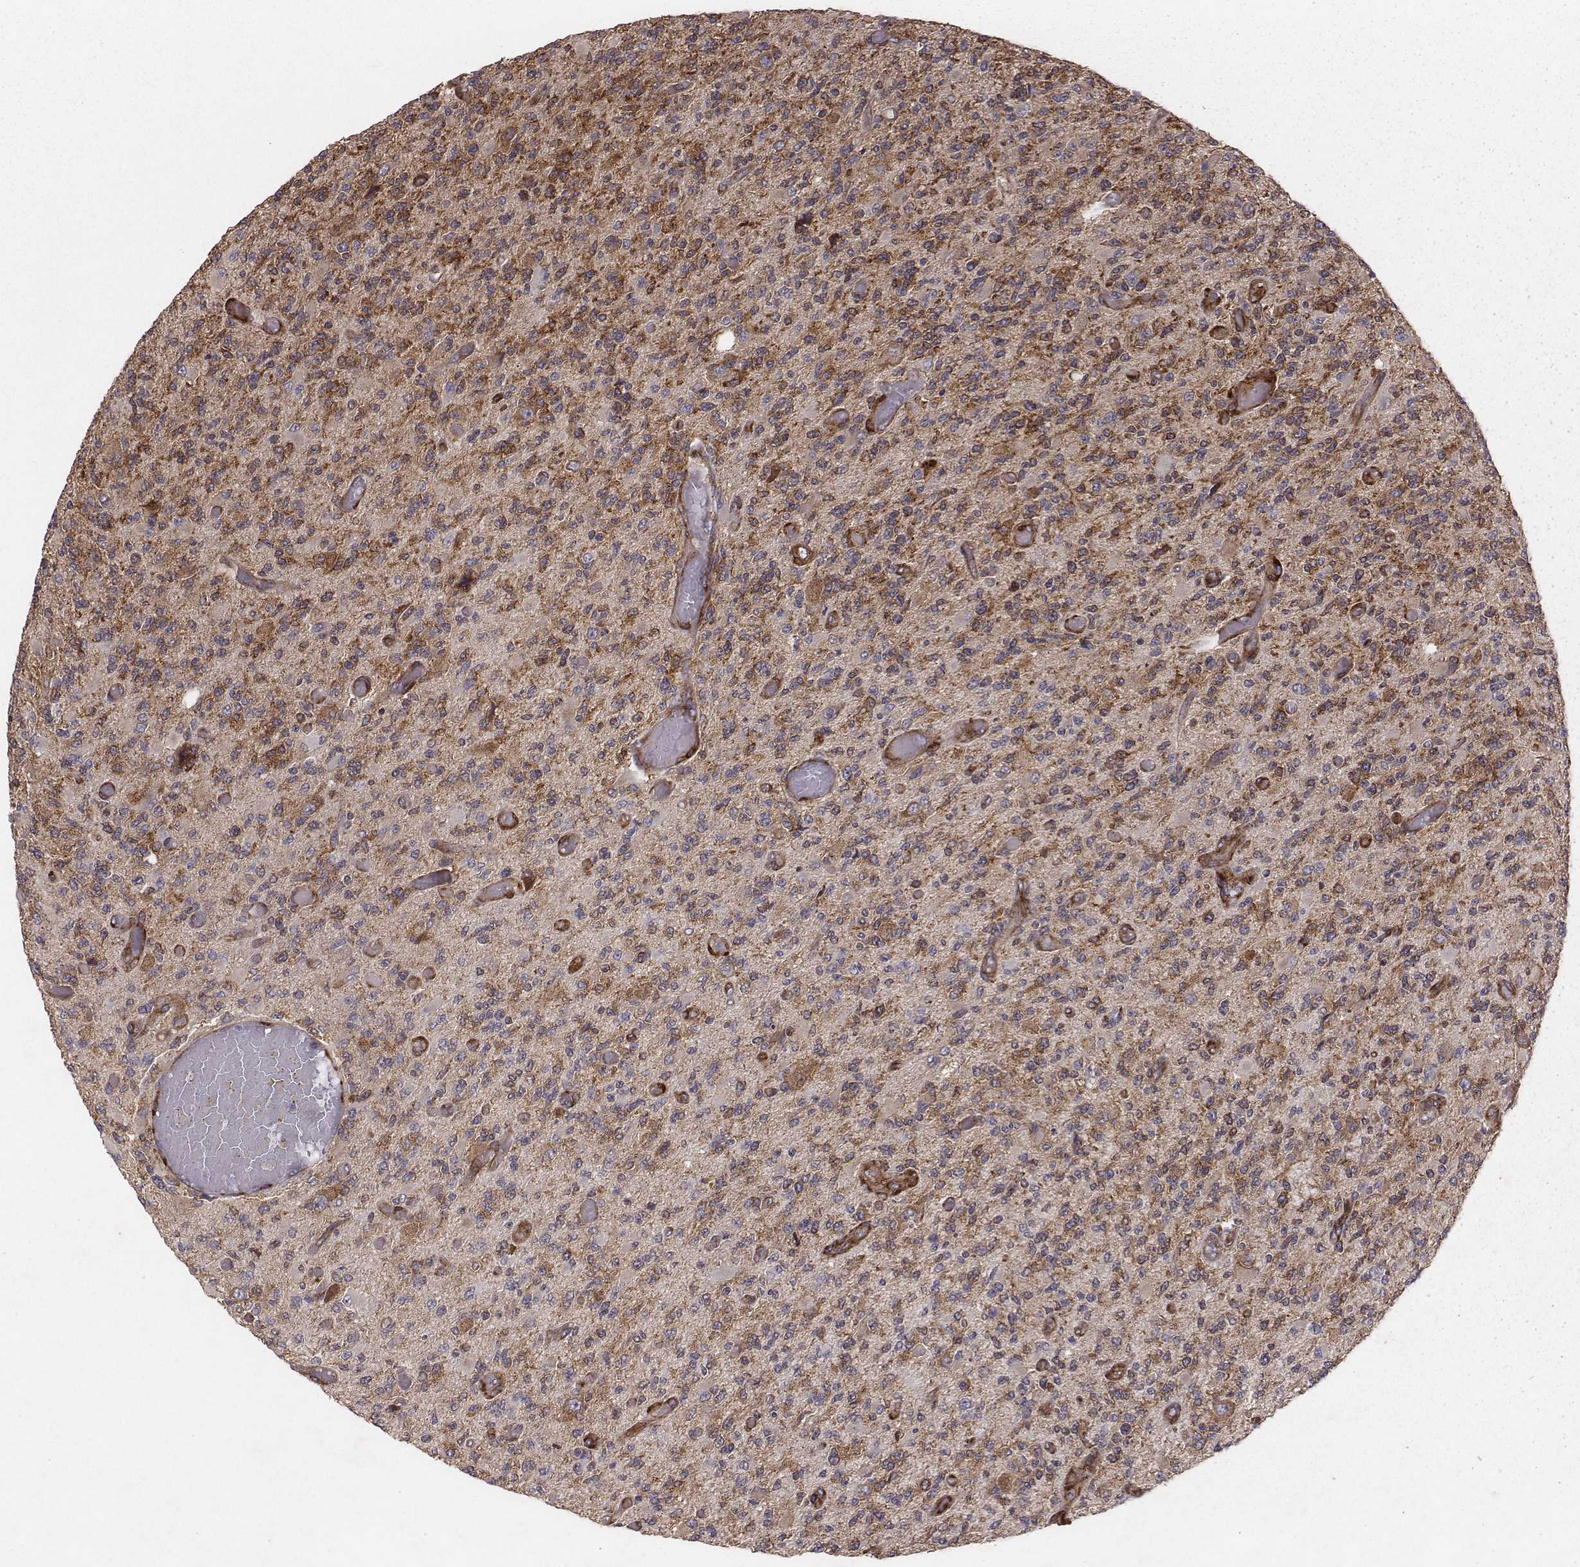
{"staining": {"intensity": "strong", "quantity": ">75%", "location": "cytoplasmic/membranous"}, "tissue": "glioma", "cell_type": "Tumor cells", "image_type": "cancer", "snomed": [{"axis": "morphology", "description": "Glioma, malignant, High grade"}, {"axis": "topography", "description": "Brain"}], "caption": "This photomicrograph demonstrates glioma stained with immunohistochemistry to label a protein in brown. The cytoplasmic/membranous of tumor cells show strong positivity for the protein. Nuclei are counter-stained blue.", "gene": "TXLNA", "patient": {"sex": "female", "age": 63}}